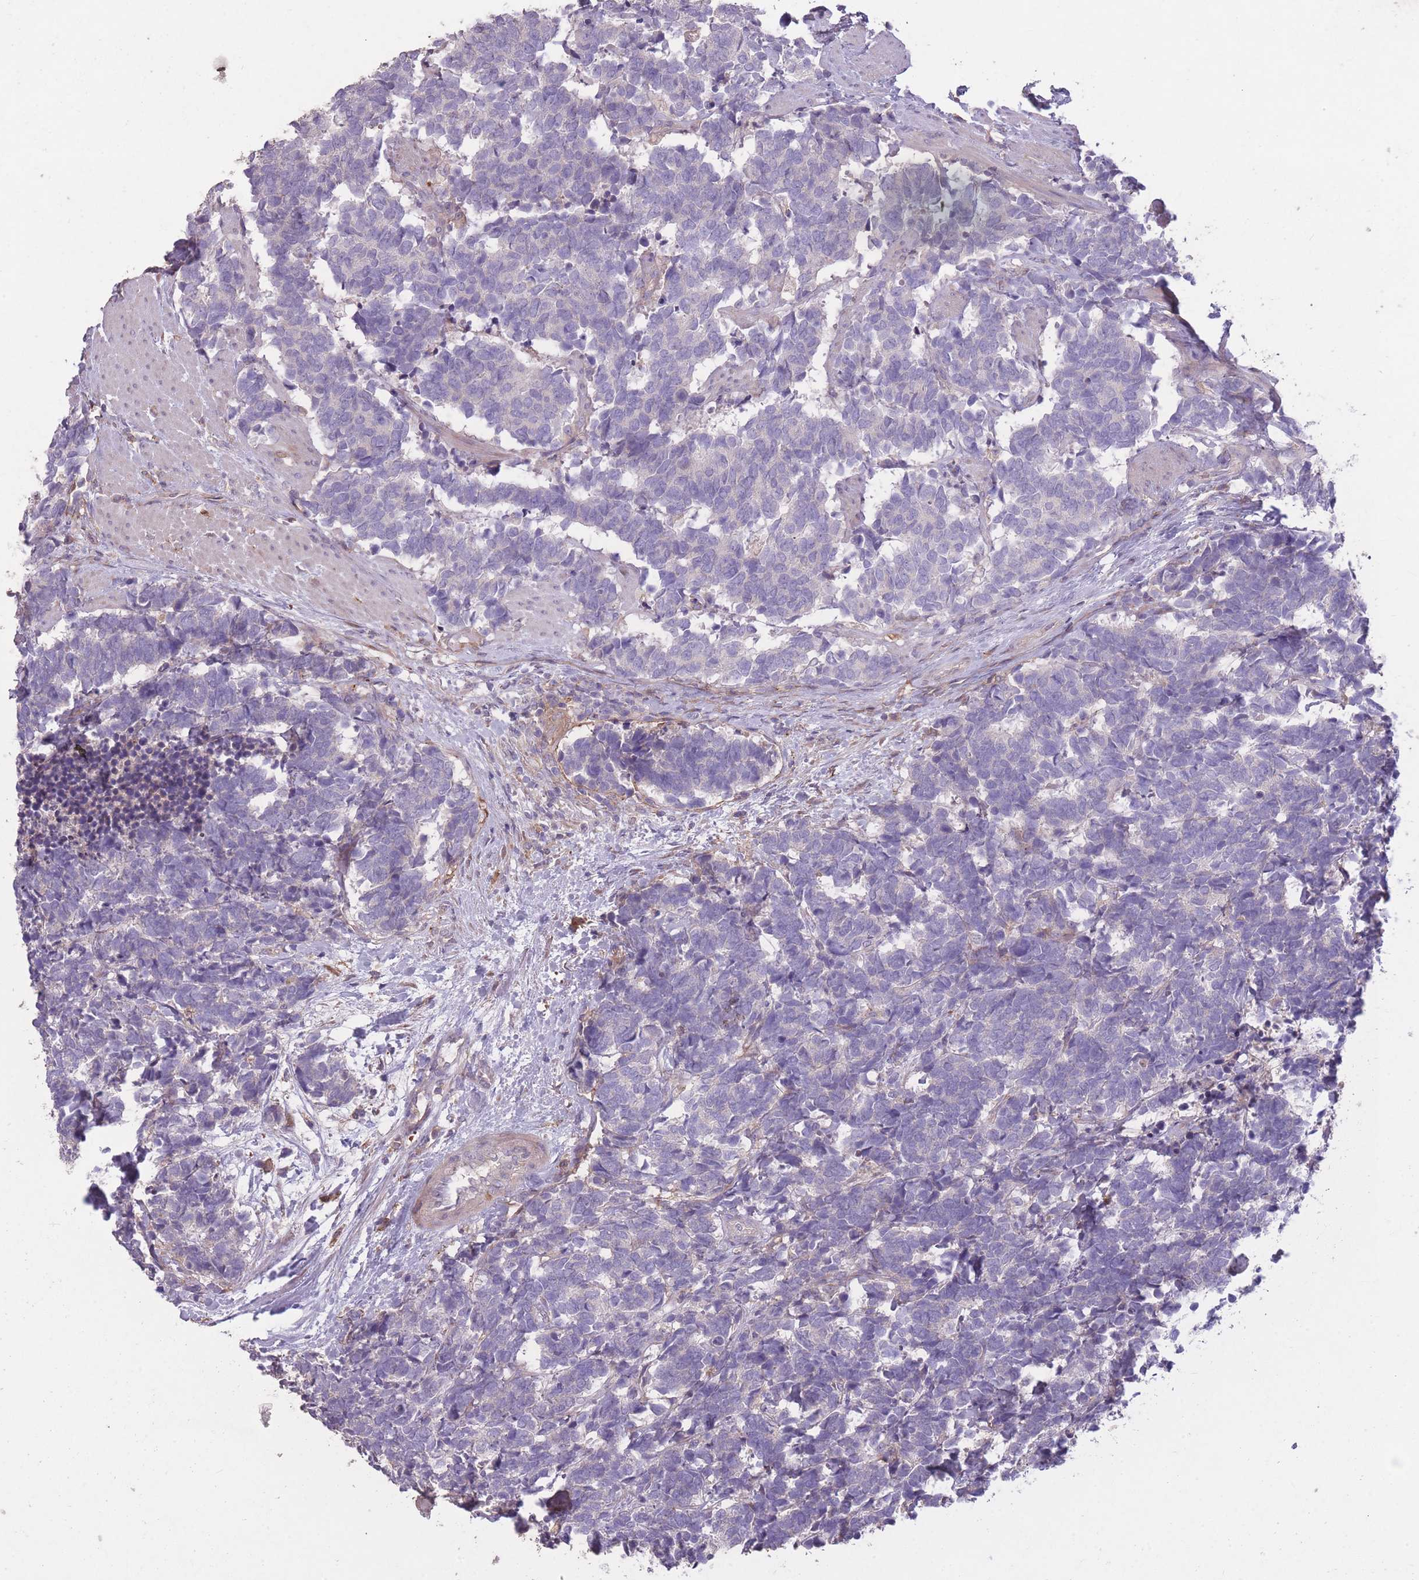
{"staining": {"intensity": "negative", "quantity": "none", "location": "none"}, "tissue": "carcinoid", "cell_type": "Tumor cells", "image_type": "cancer", "snomed": [{"axis": "morphology", "description": "Carcinoma, NOS"}, {"axis": "morphology", "description": "Carcinoid, malignant, NOS"}, {"axis": "topography", "description": "Prostate"}], "caption": "Tumor cells show no significant staining in carcinoid.", "gene": "OR2V2", "patient": {"sex": "male", "age": 57}}